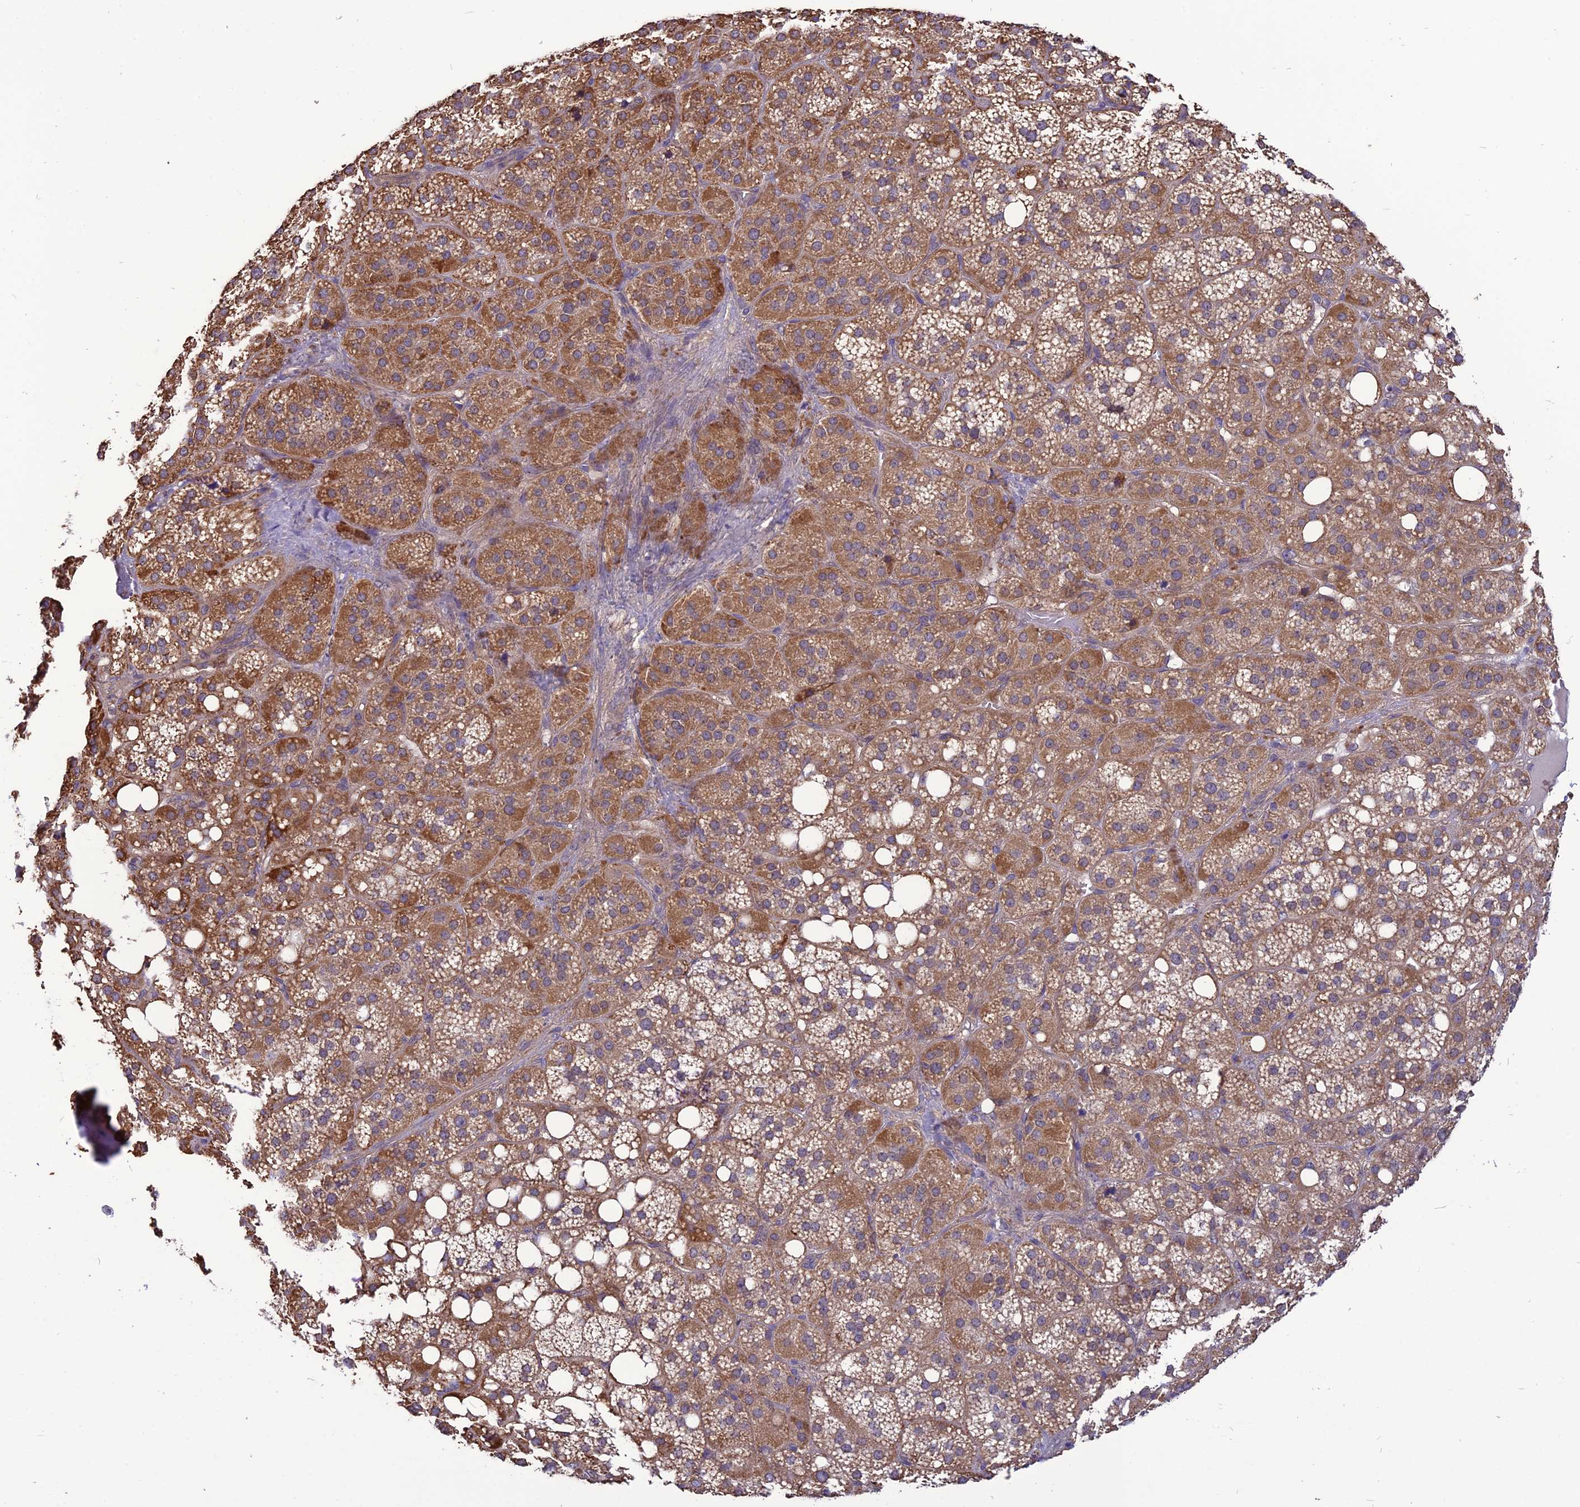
{"staining": {"intensity": "moderate", "quantity": ">75%", "location": "cytoplasmic/membranous"}, "tissue": "adrenal gland", "cell_type": "Glandular cells", "image_type": "normal", "snomed": [{"axis": "morphology", "description": "Normal tissue, NOS"}, {"axis": "topography", "description": "Adrenal gland"}], "caption": "Immunohistochemistry (DAB) staining of unremarkable human adrenal gland demonstrates moderate cytoplasmic/membranous protein staining in about >75% of glandular cells. (DAB (3,3'-diaminobenzidine) IHC with brightfield microscopy, high magnification).", "gene": "PSMF1", "patient": {"sex": "female", "age": 59}}